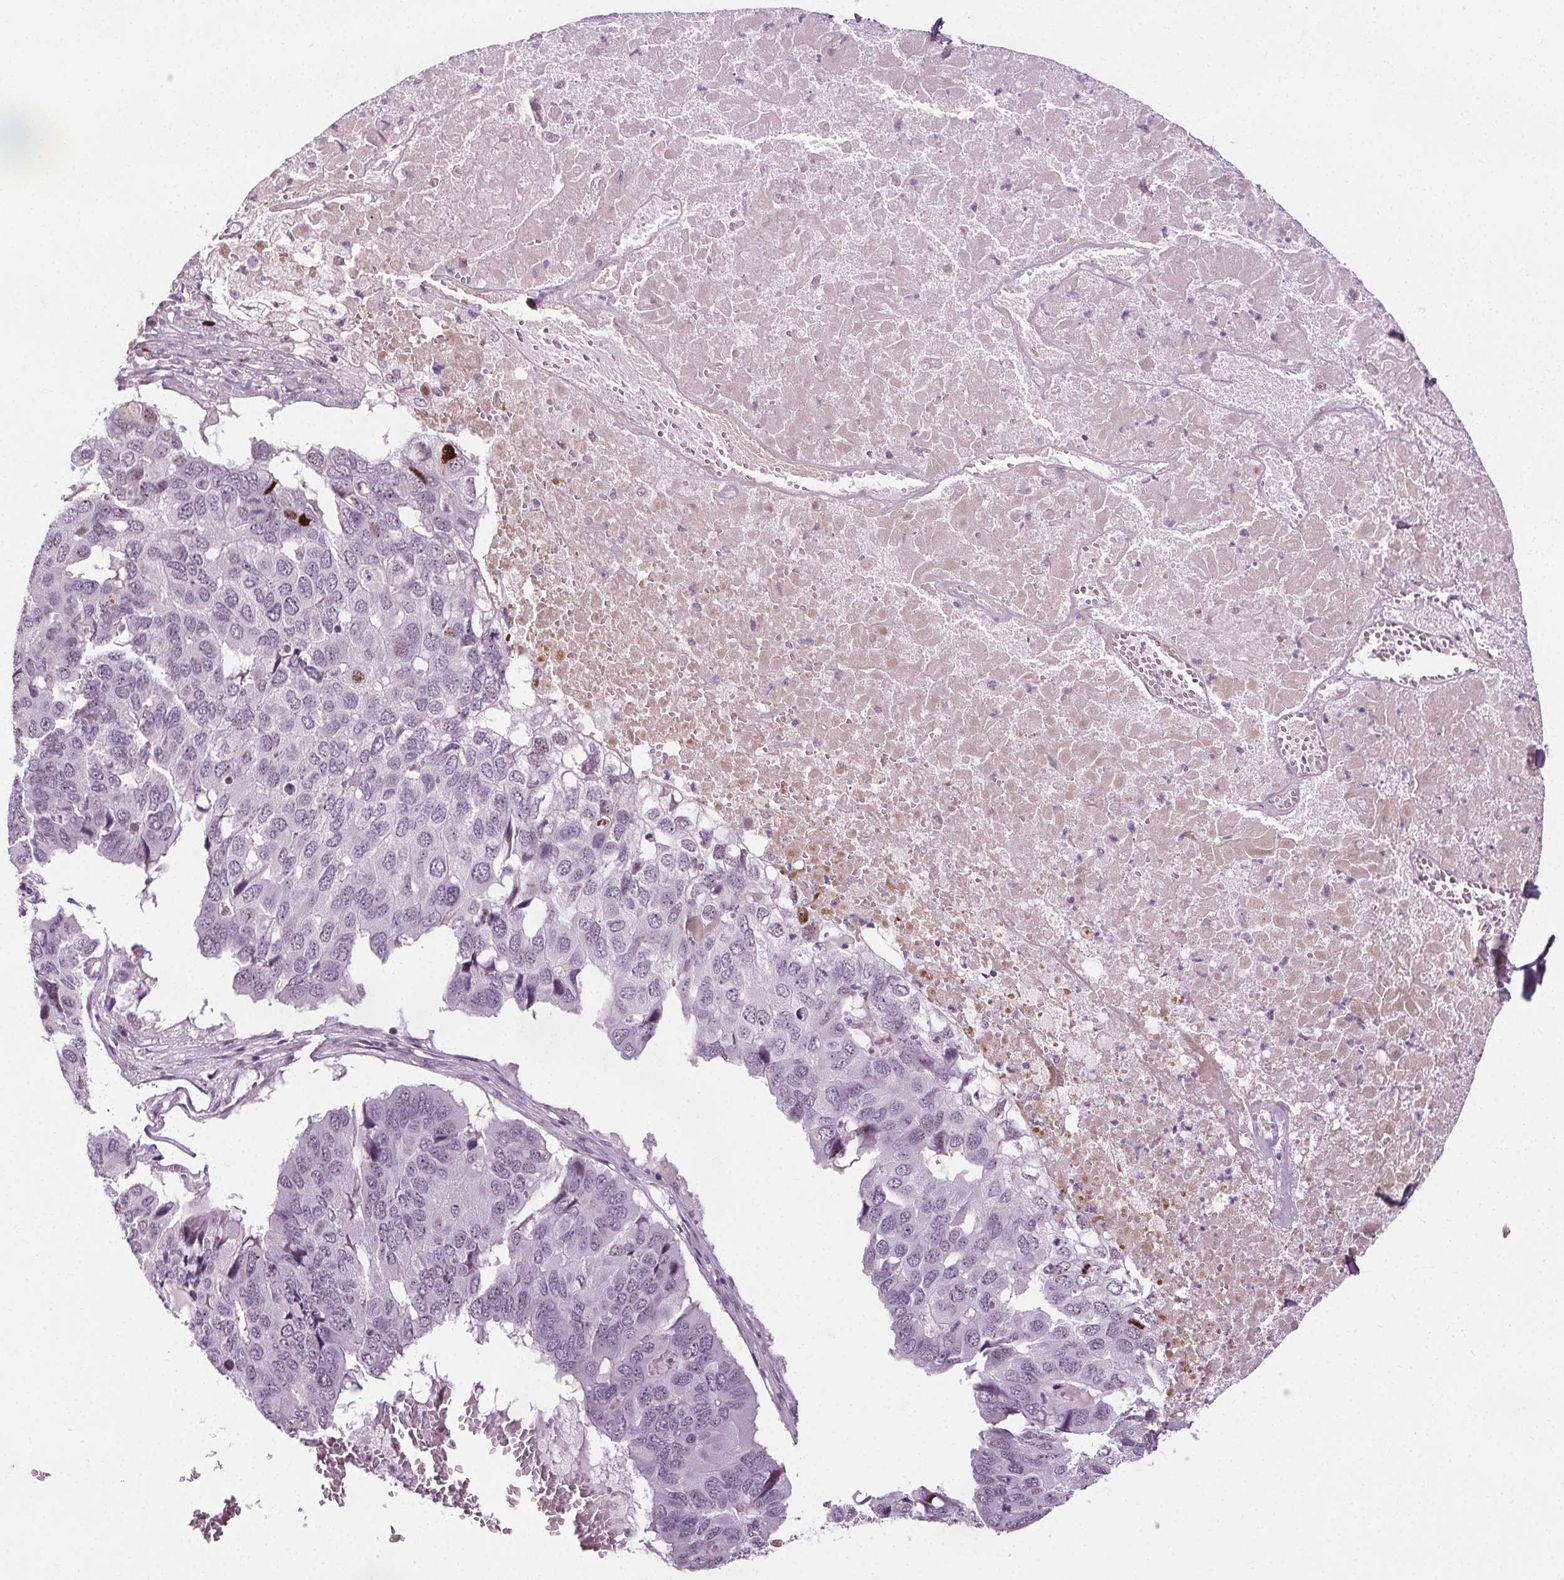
{"staining": {"intensity": "negative", "quantity": "none", "location": "none"}, "tissue": "pancreatic cancer", "cell_type": "Tumor cells", "image_type": "cancer", "snomed": [{"axis": "morphology", "description": "Adenocarcinoma, NOS"}, {"axis": "topography", "description": "Pancreas"}], "caption": "Histopathology image shows no significant protein expression in tumor cells of pancreatic cancer.", "gene": "CEBPA", "patient": {"sex": "male", "age": 50}}